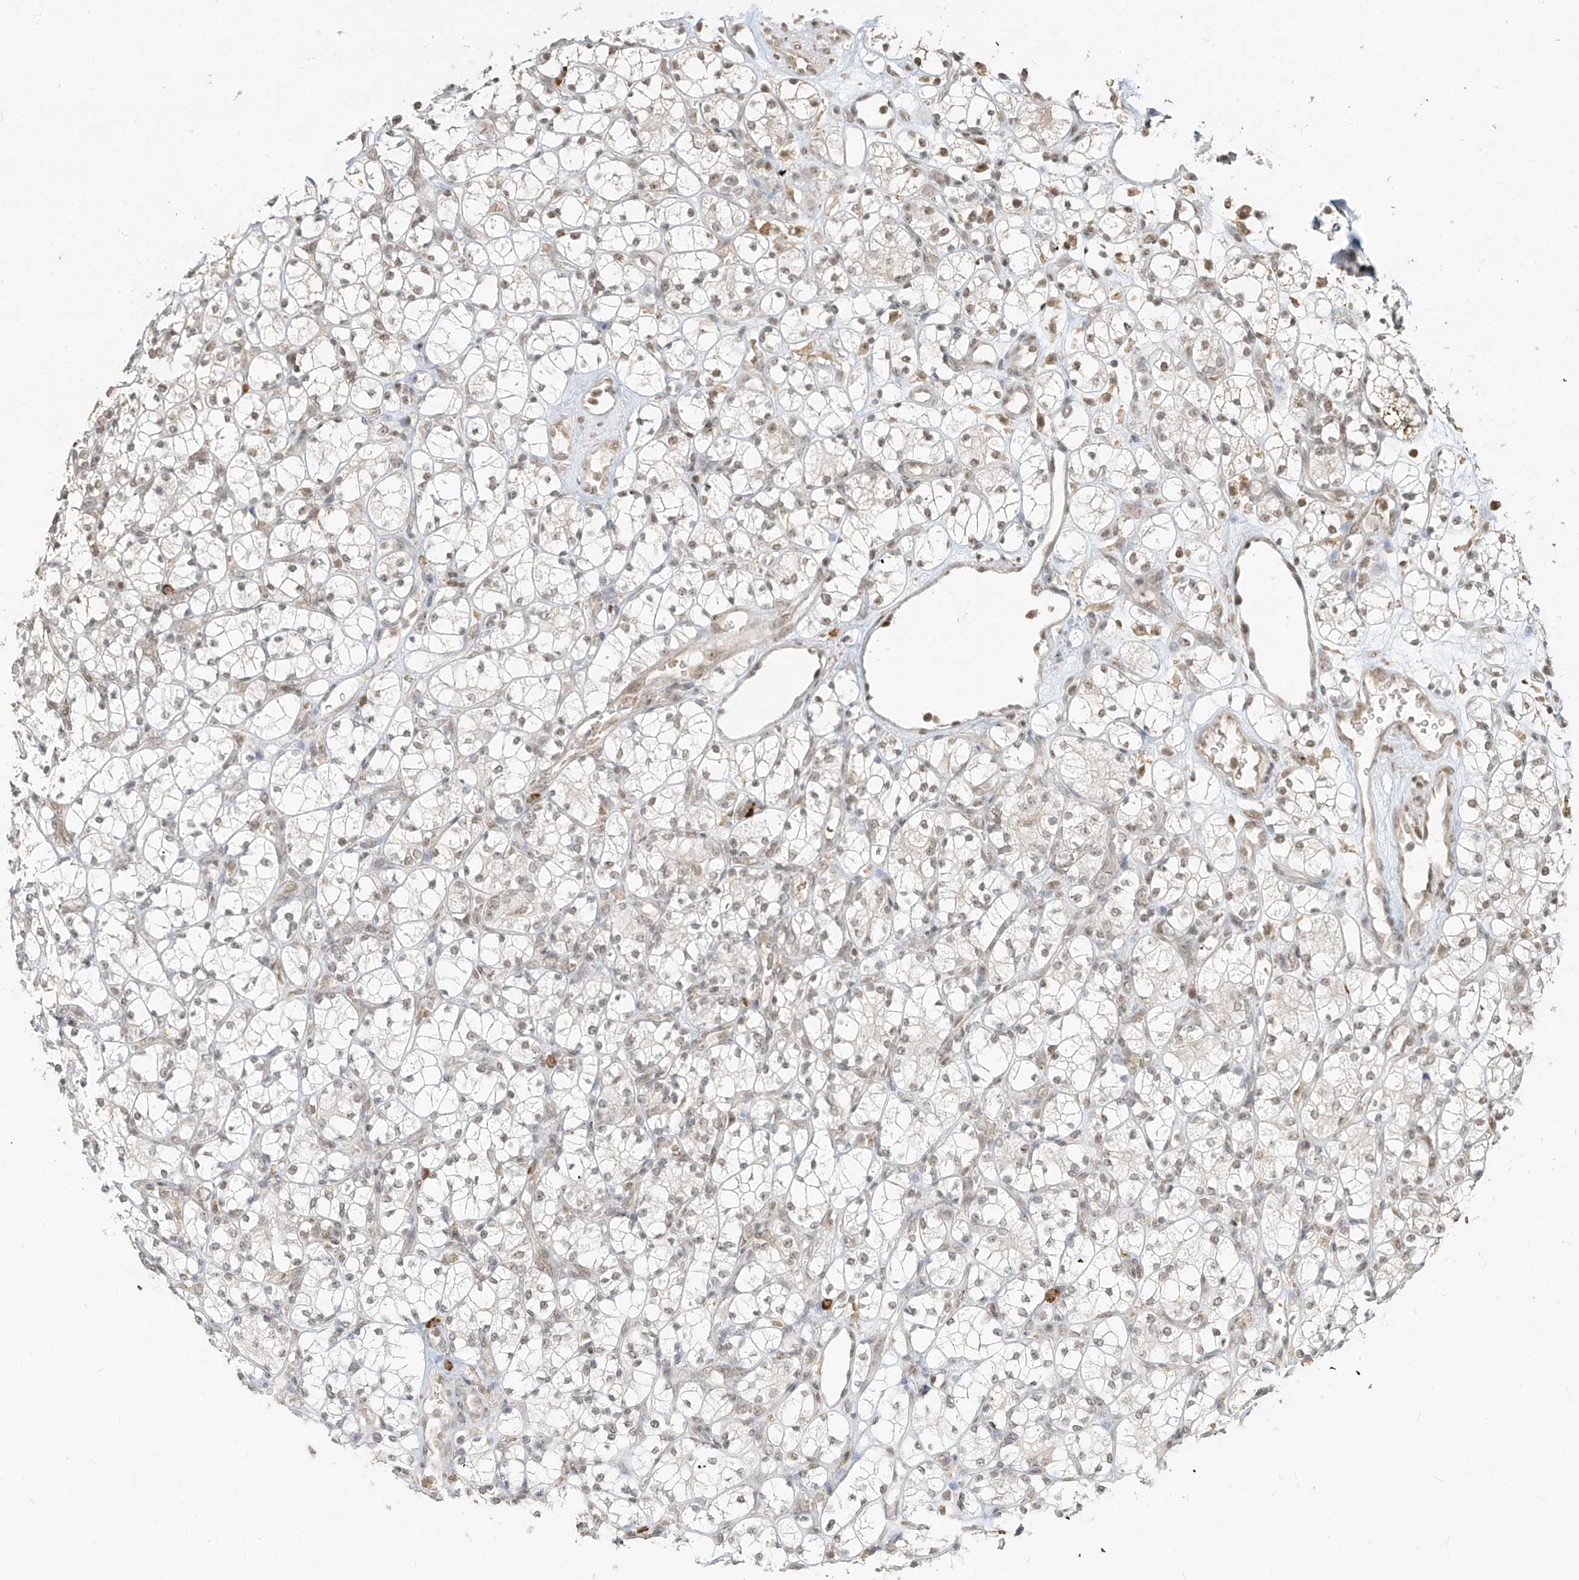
{"staining": {"intensity": "weak", "quantity": "25%-75%", "location": "nuclear"}, "tissue": "renal cancer", "cell_type": "Tumor cells", "image_type": "cancer", "snomed": [{"axis": "morphology", "description": "Adenocarcinoma, NOS"}, {"axis": "topography", "description": "Kidney"}], "caption": "Tumor cells exhibit weak nuclear expression in approximately 25%-75% of cells in renal adenocarcinoma. (DAB (3,3'-diaminobenzidine) IHC with brightfield microscopy, high magnification).", "gene": "ZMYM2", "patient": {"sex": "male", "age": 77}}